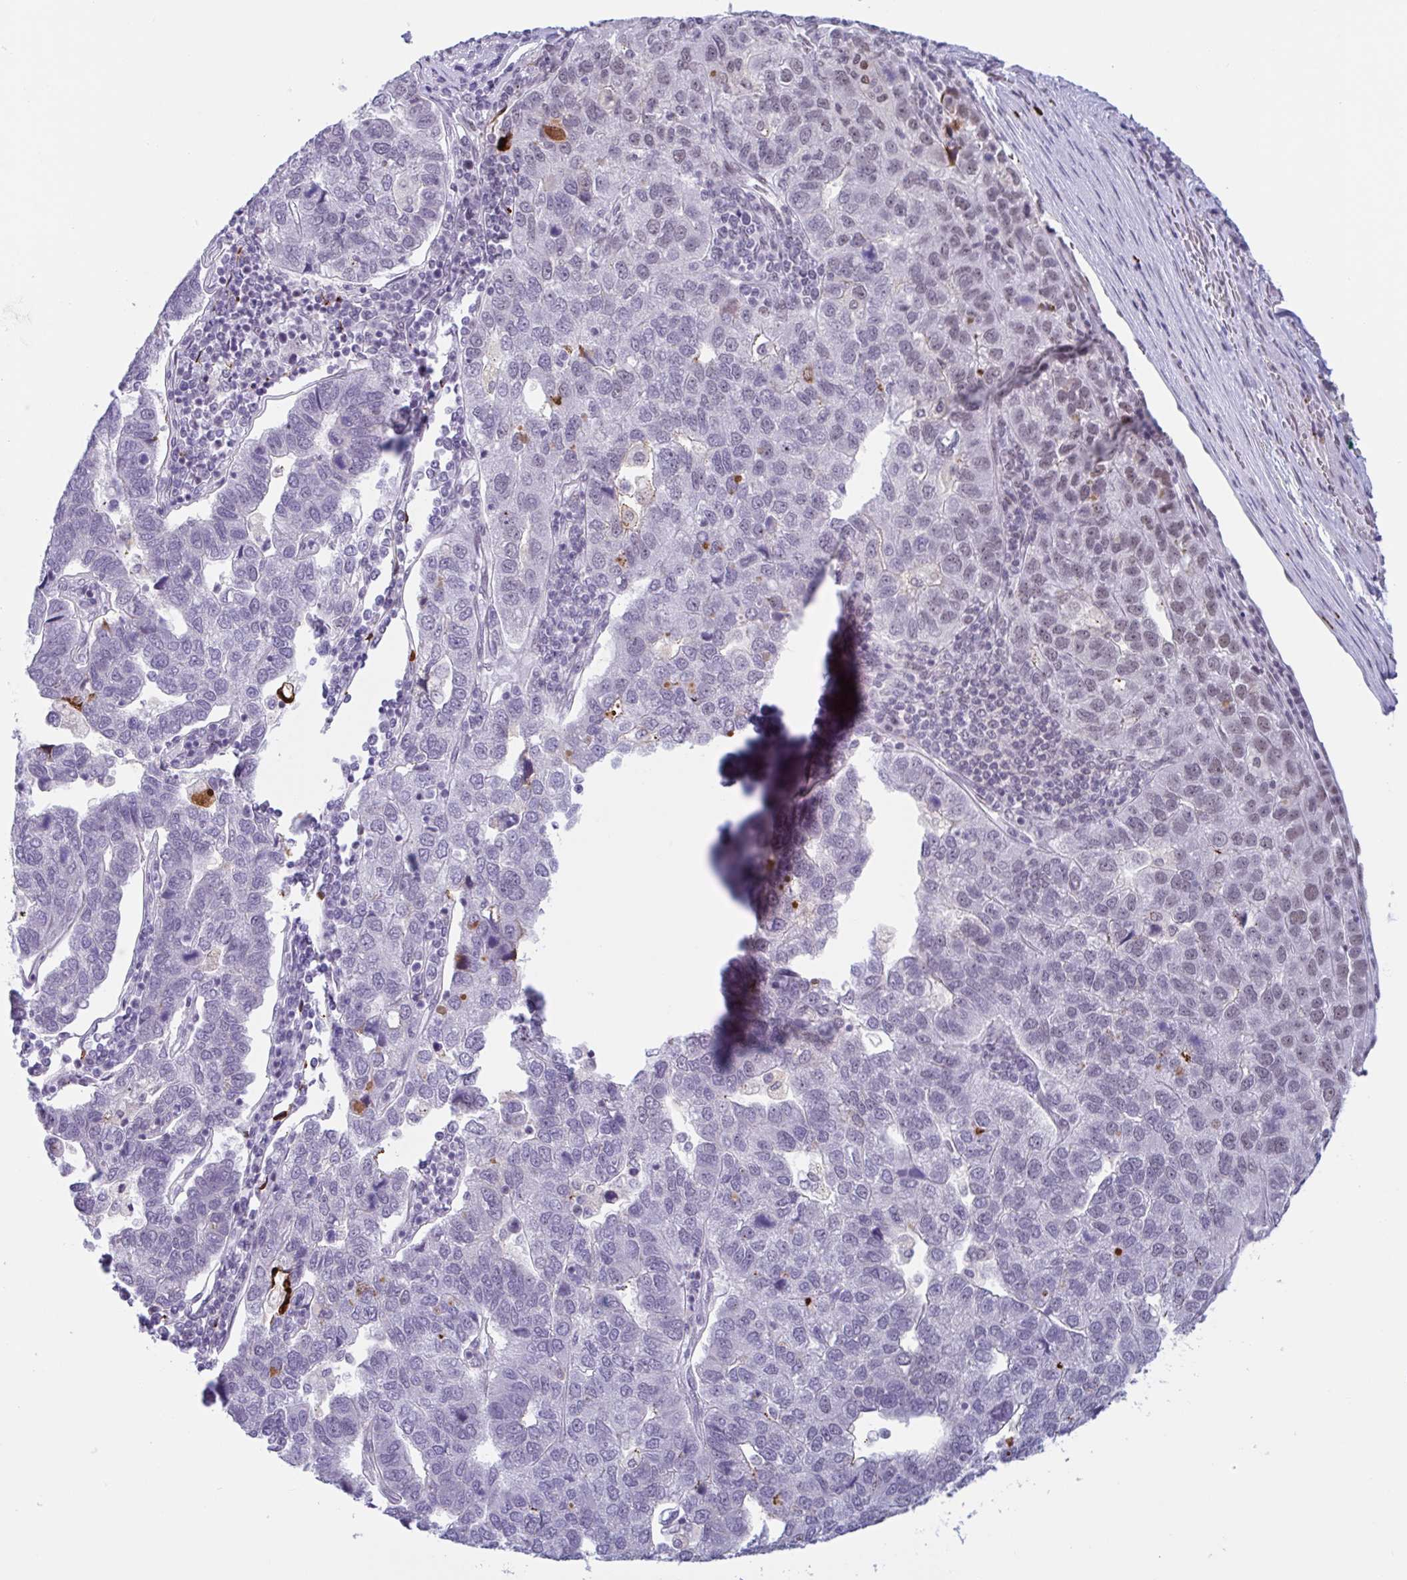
{"staining": {"intensity": "weak", "quantity": "<25%", "location": "nuclear"}, "tissue": "pancreatic cancer", "cell_type": "Tumor cells", "image_type": "cancer", "snomed": [{"axis": "morphology", "description": "Adenocarcinoma, NOS"}, {"axis": "topography", "description": "Pancreas"}], "caption": "Pancreatic adenocarcinoma was stained to show a protein in brown. There is no significant expression in tumor cells.", "gene": "PLG", "patient": {"sex": "female", "age": 61}}